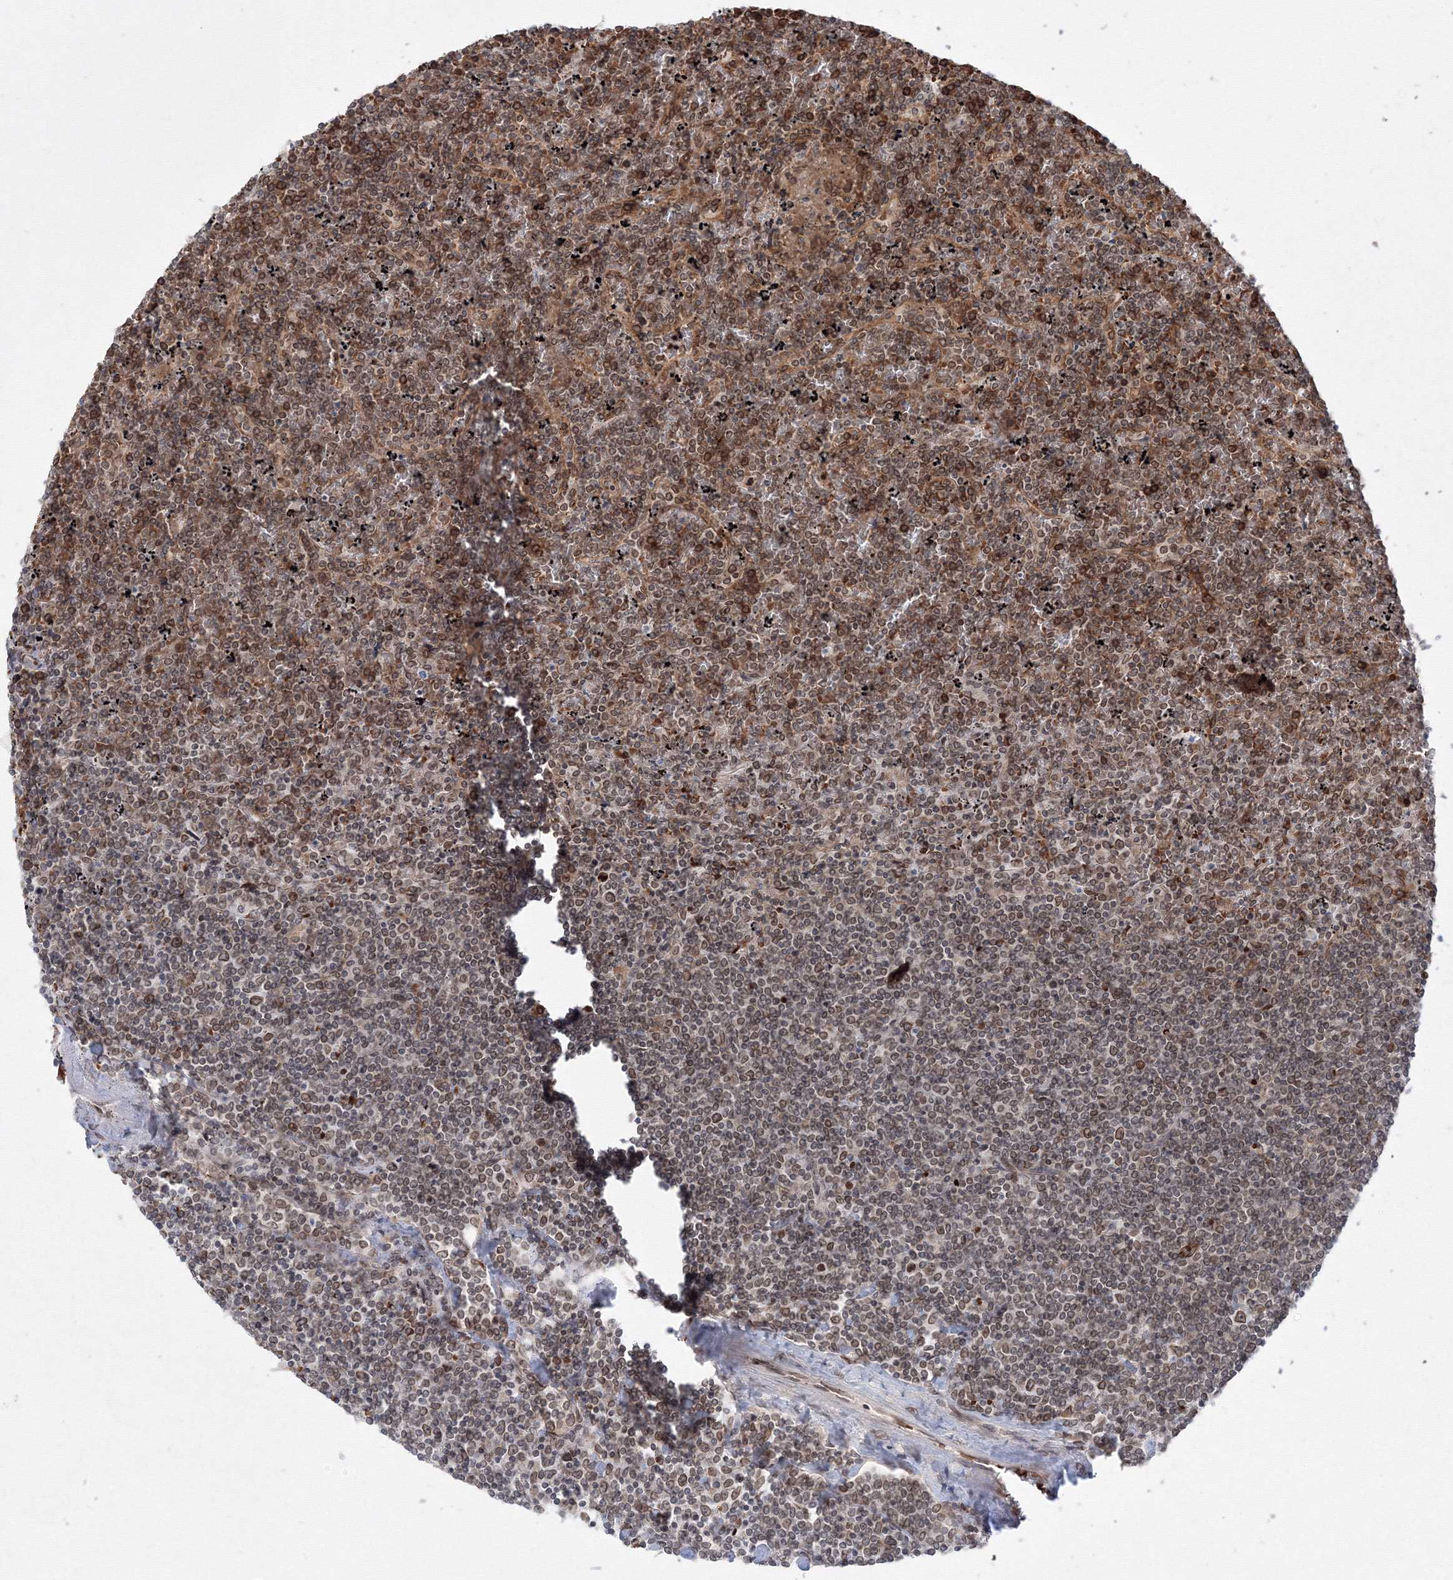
{"staining": {"intensity": "weak", "quantity": "25%-75%", "location": "nuclear"}, "tissue": "lymphoma", "cell_type": "Tumor cells", "image_type": "cancer", "snomed": [{"axis": "morphology", "description": "Malignant lymphoma, non-Hodgkin's type, Low grade"}, {"axis": "topography", "description": "Spleen"}], "caption": "Low-grade malignant lymphoma, non-Hodgkin's type was stained to show a protein in brown. There is low levels of weak nuclear staining in about 25%-75% of tumor cells. The protein of interest is stained brown, and the nuclei are stained in blue (DAB IHC with brightfield microscopy, high magnification).", "gene": "DNAJB2", "patient": {"sex": "female", "age": 19}}